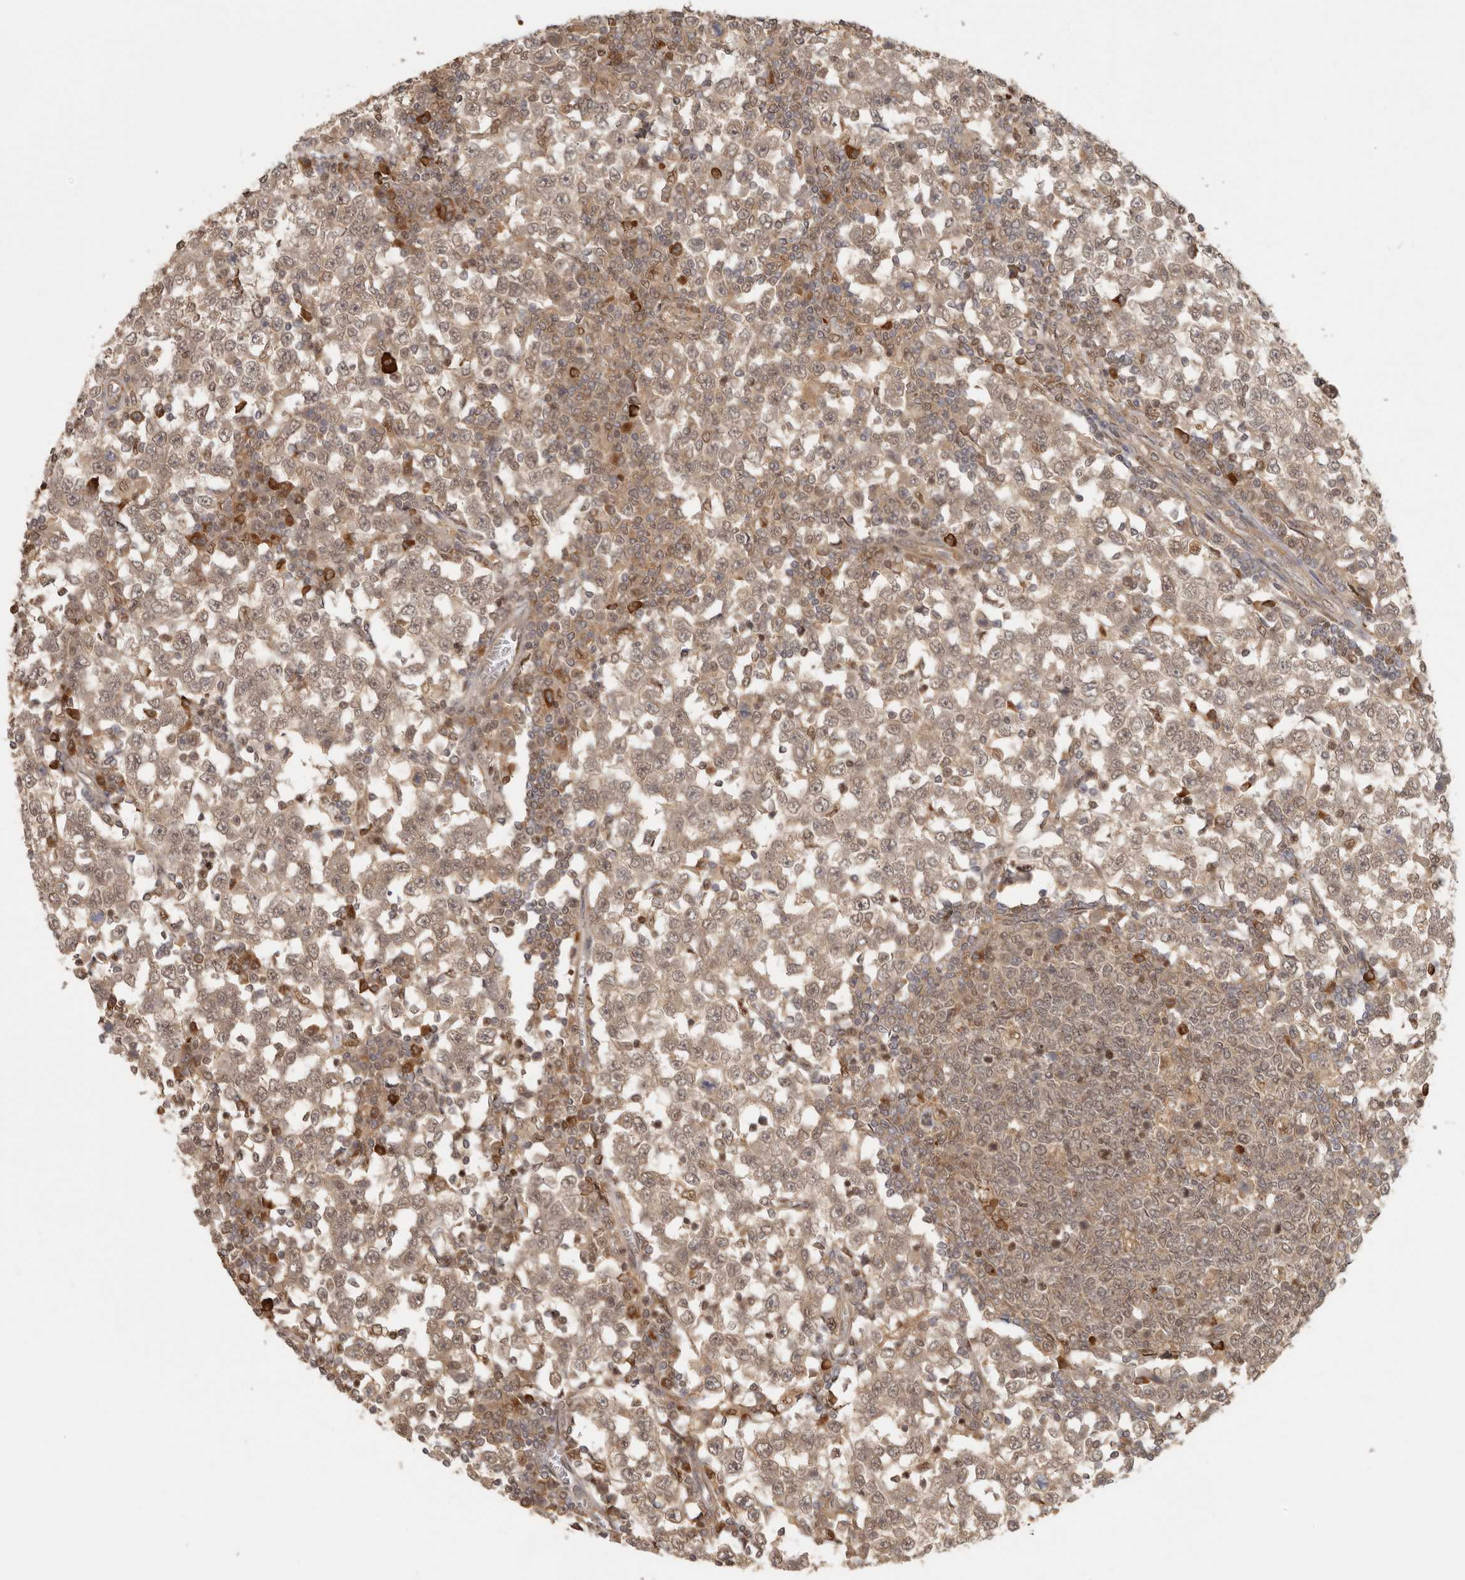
{"staining": {"intensity": "moderate", "quantity": ">75%", "location": "cytoplasmic/membranous"}, "tissue": "testis cancer", "cell_type": "Tumor cells", "image_type": "cancer", "snomed": [{"axis": "morphology", "description": "Seminoma, NOS"}, {"axis": "topography", "description": "Testis"}], "caption": "Immunohistochemical staining of testis cancer (seminoma) displays moderate cytoplasmic/membranous protein expression in approximately >75% of tumor cells.", "gene": "PSMA5", "patient": {"sex": "male", "age": 65}}